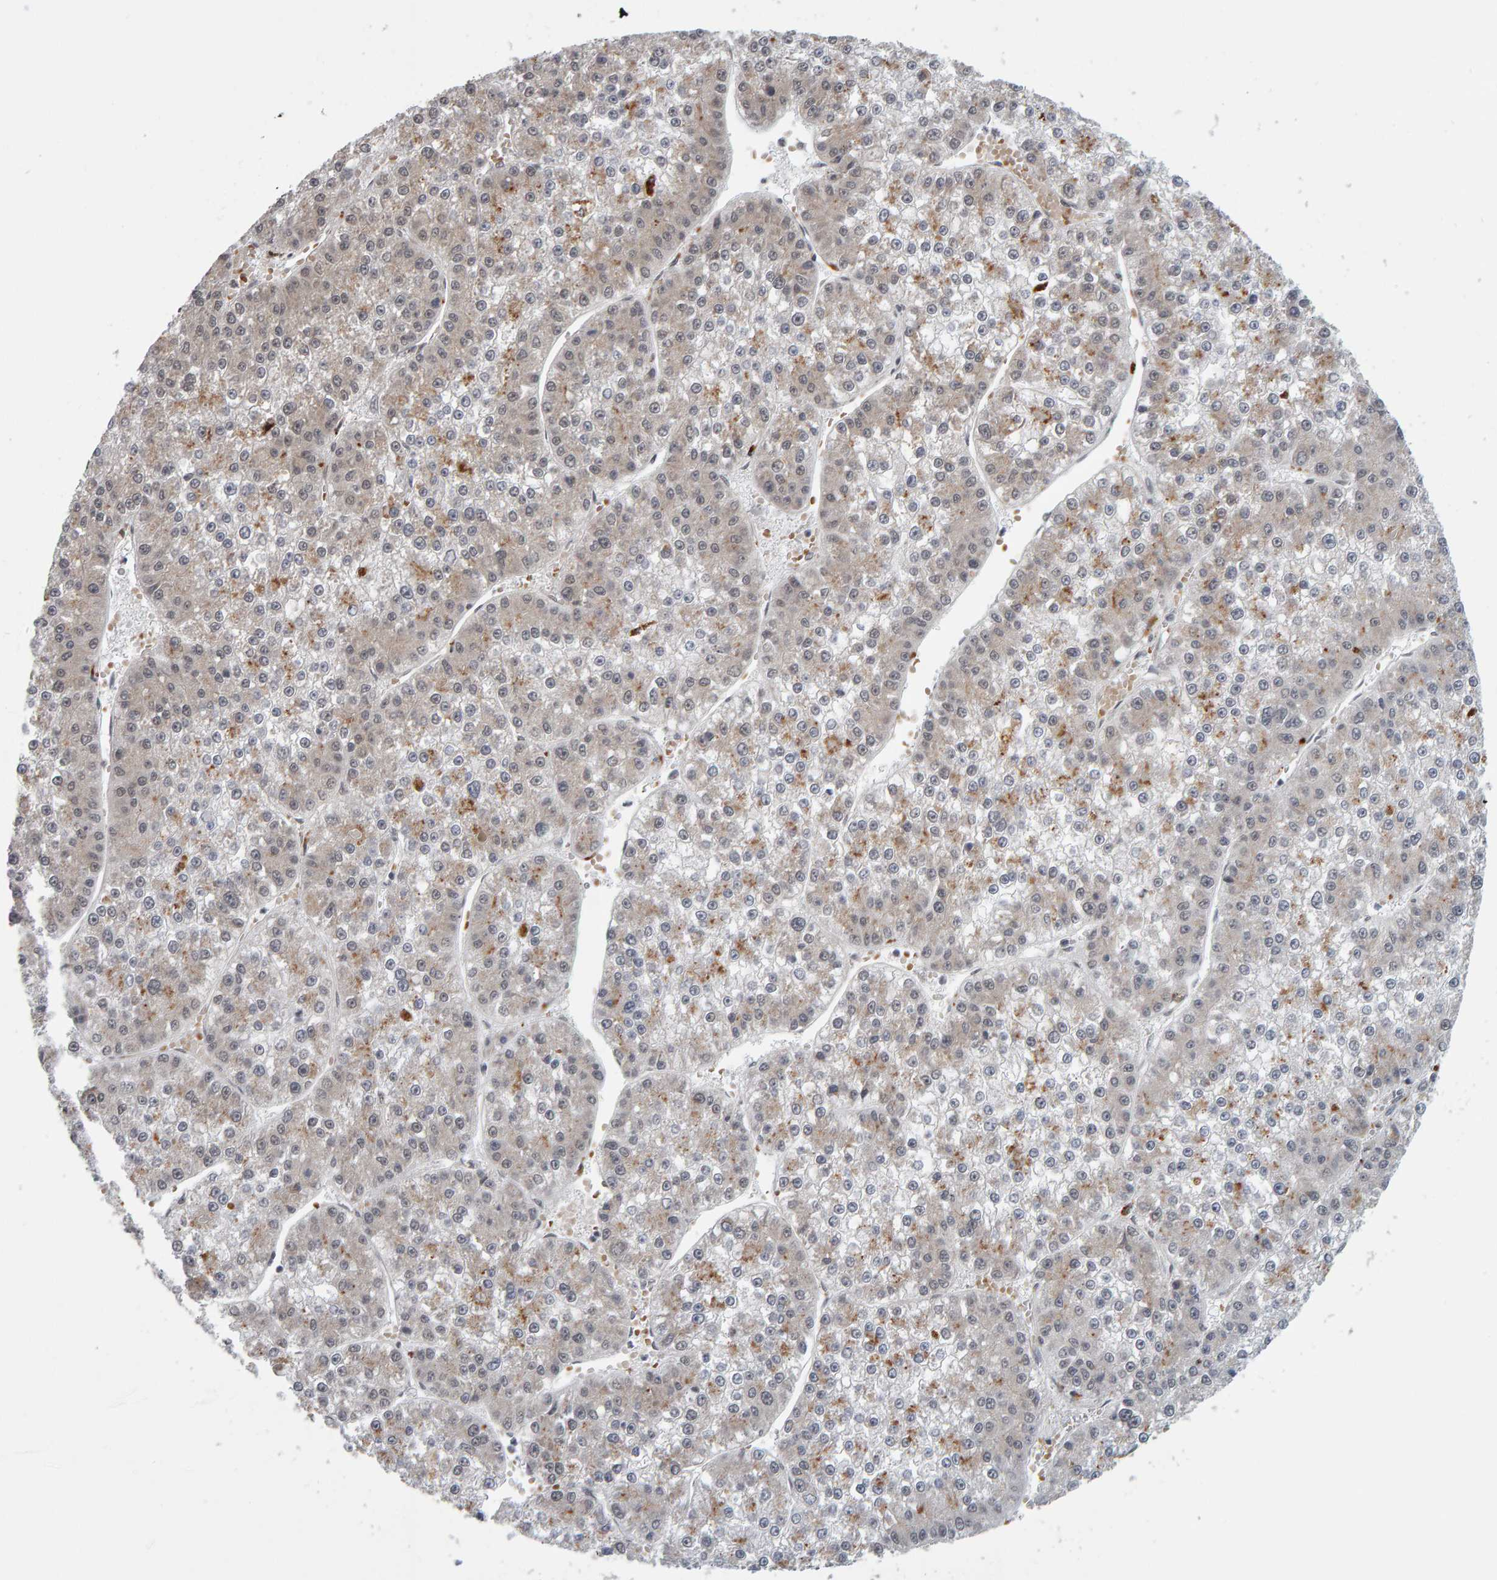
{"staining": {"intensity": "moderate", "quantity": "<25%", "location": "cytoplasmic/membranous"}, "tissue": "liver cancer", "cell_type": "Tumor cells", "image_type": "cancer", "snomed": [{"axis": "morphology", "description": "Carcinoma, Hepatocellular, NOS"}, {"axis": "topography", "description": "Liver"}], "caption": "Hepatocellular carcinoma (liver) tissue demonstrates moderate cytoplasmic/membranous expression in approximately <25% of tumor cells, visualized by immunohistochemistry.", "gene": "DAP3", "patient": {"sex": "female", "age": 73}}